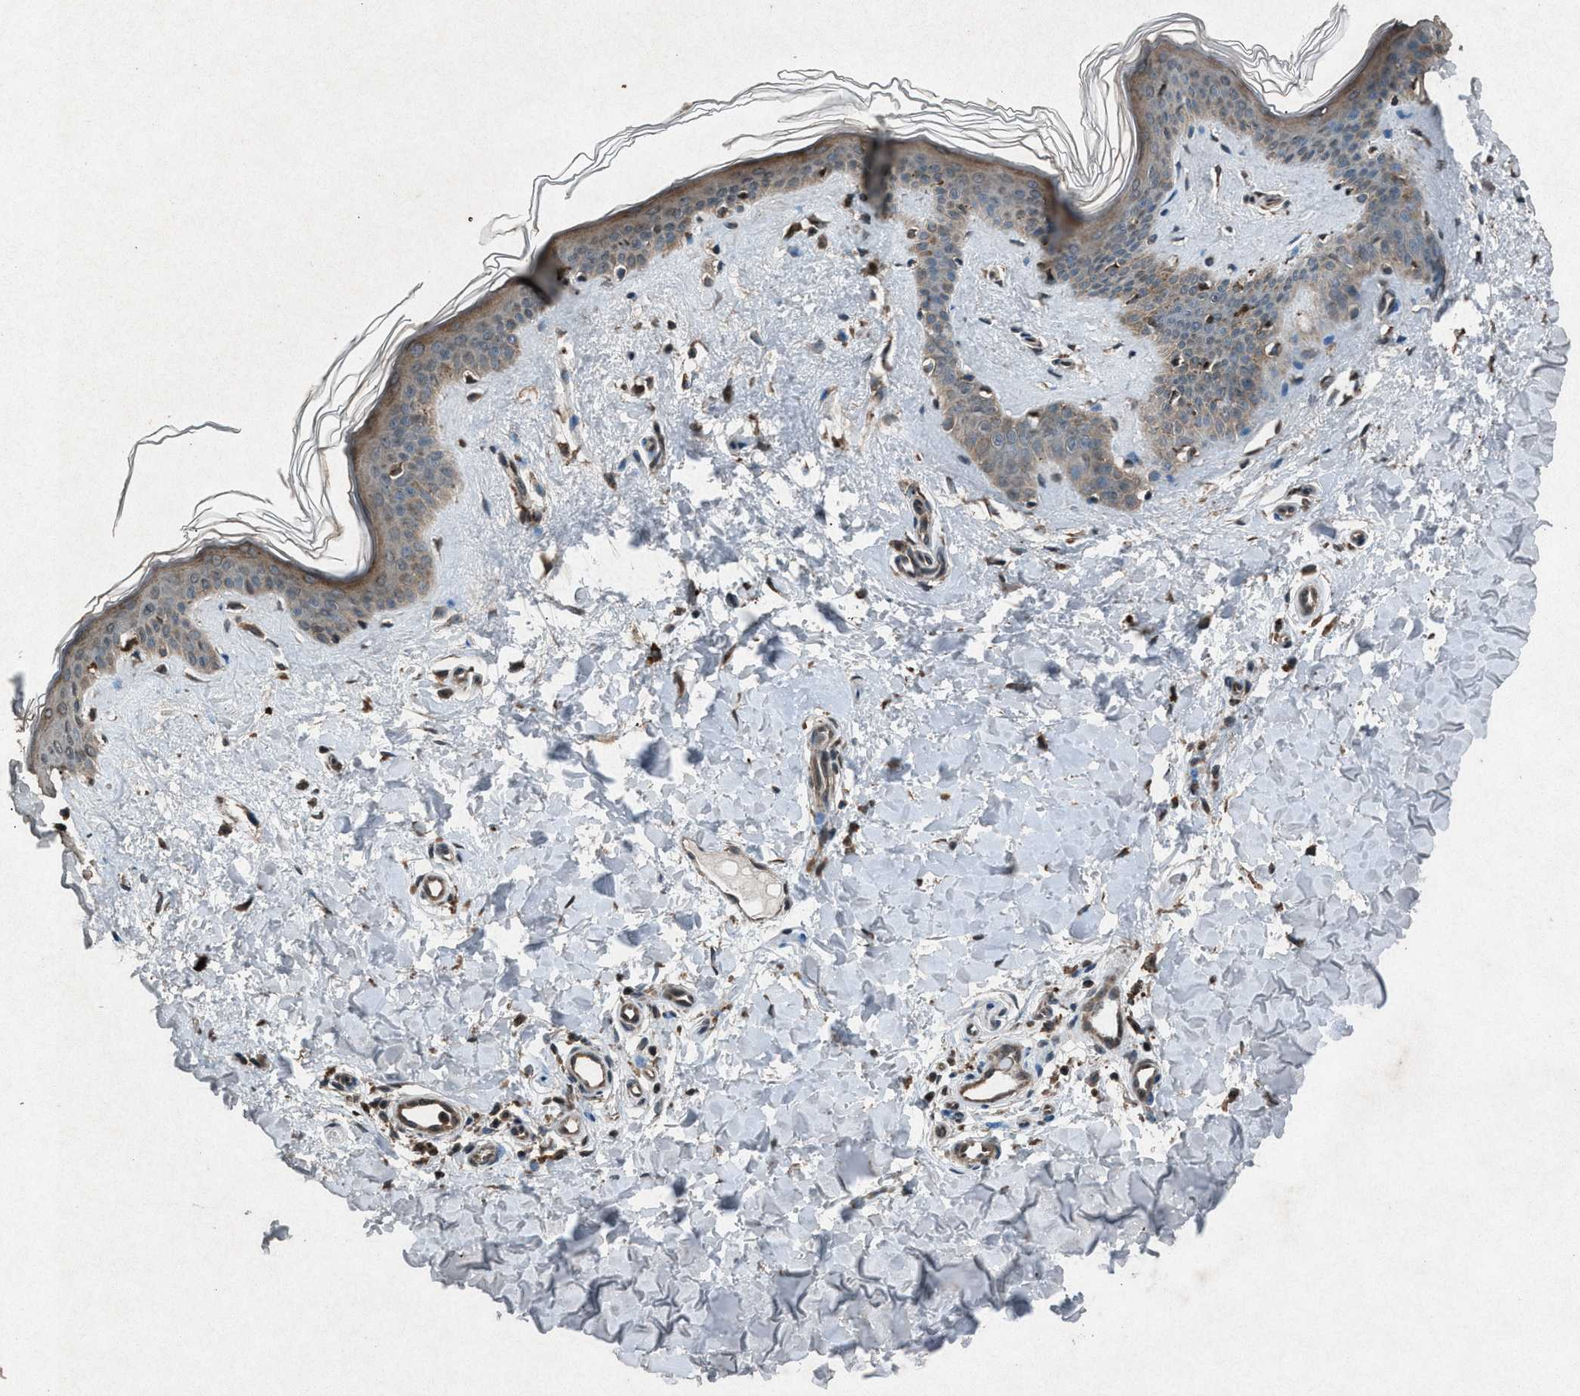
{"staining": {"intensity": "moderate", "quantity": ">75%", "location": "cytoplasmic/membranous"}, "tissue": "skin", "cell_type": "Fibroblasts", "image_type": "normal", "snomed": [{"axis": "morphology", "description": "Normal tissue, NOS"}, {"axis": "topography", "description": "Skin"}], "caption": "High-power microscopy captured an immunohistochemistry photomicrograph of benign skin, revealing moderate cytoplasmic/membranous expression in about >75% of fibroblasts.", "gene": "CALR", "patient": {"sex": "female", "age": 41}}